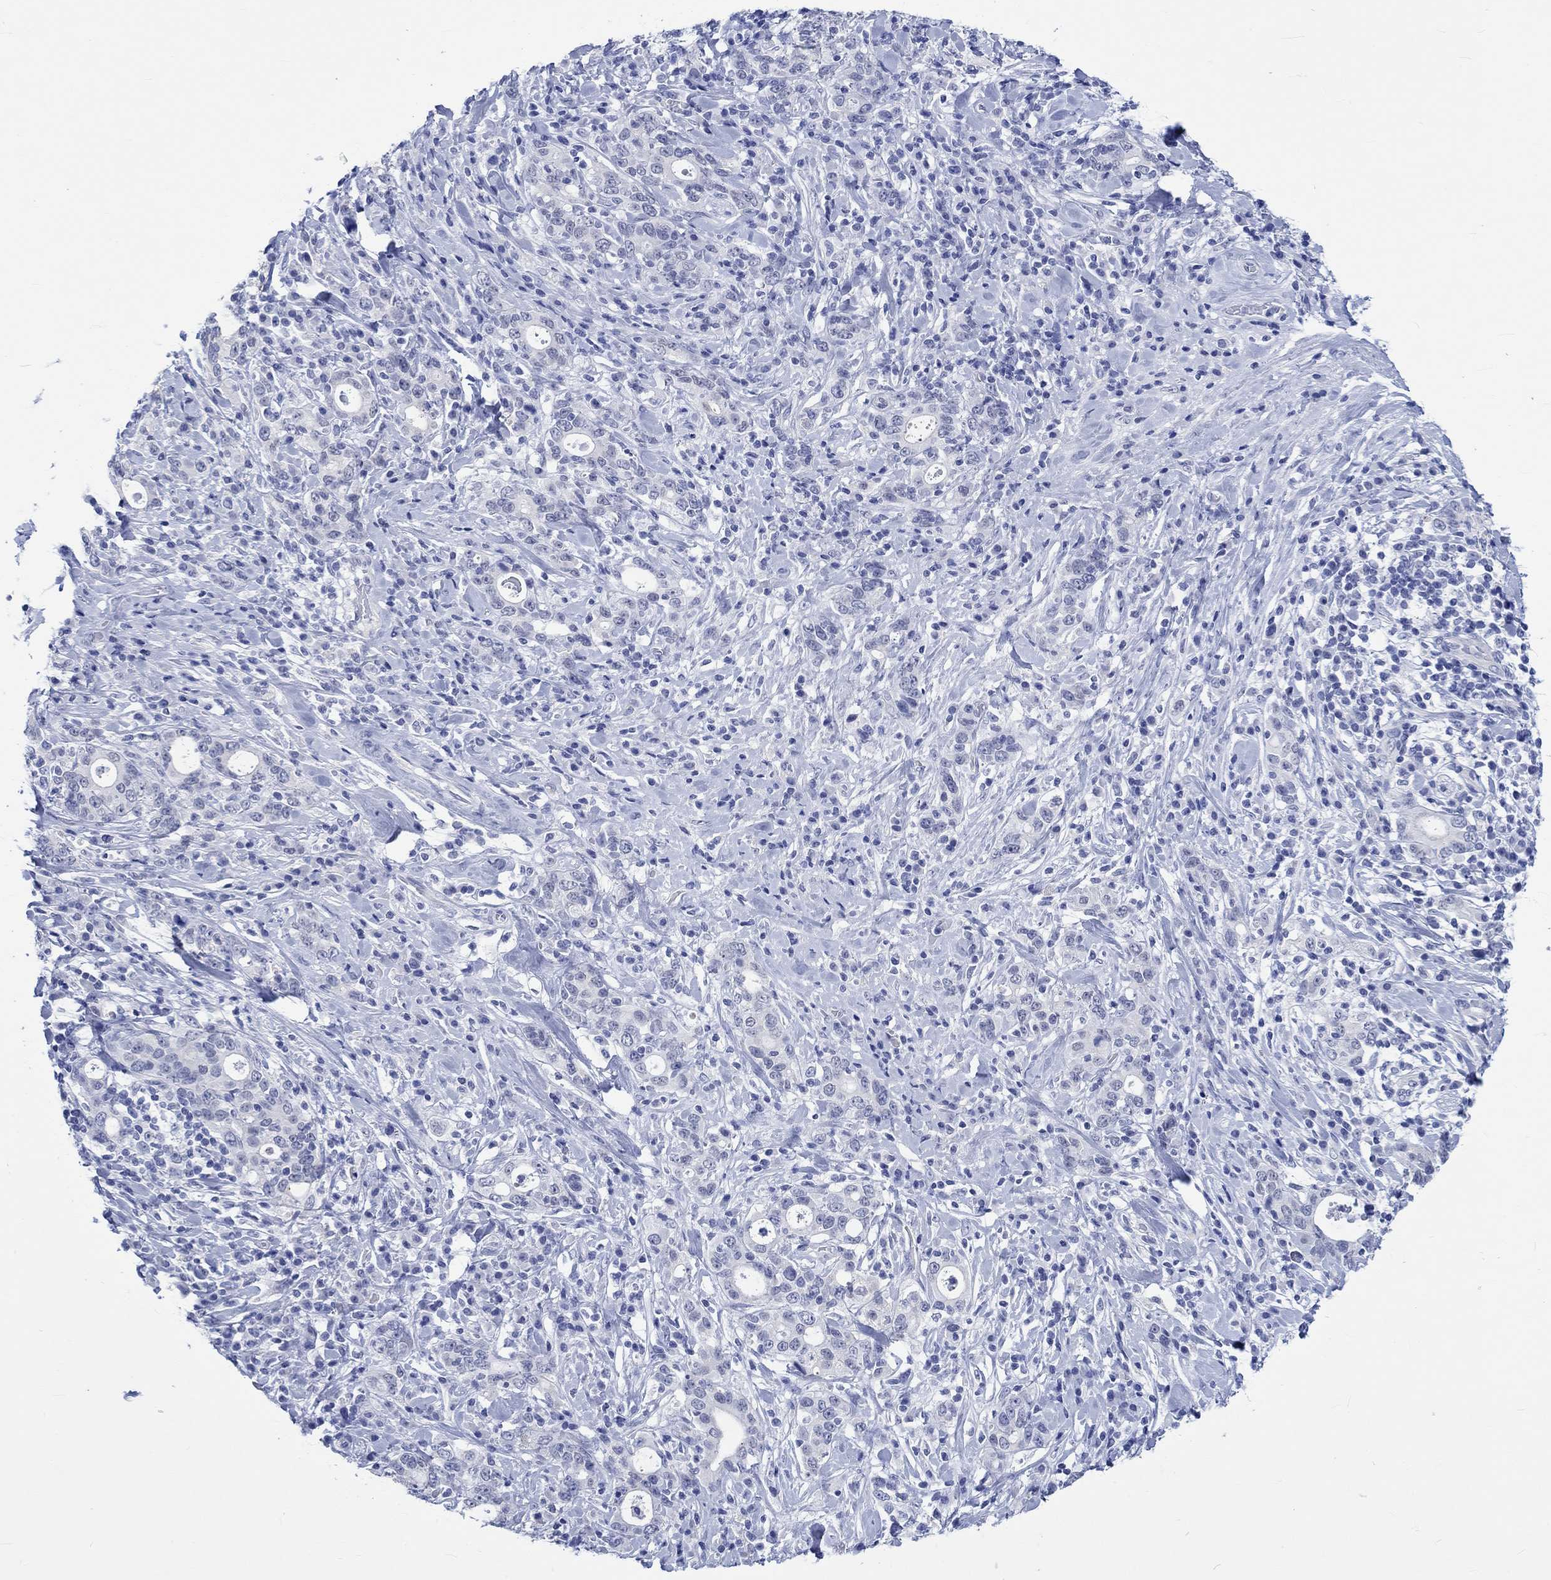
{"staining": {"intensity": "negative", "quantity": "none", "location": "none"}, "tissue": "stomach cancer", "cell_type": "Tumor cells", "image_type": "cancer", "snomed": [{"axis": "morphology", "description": "Adenocarcinoma, NOS"}, {"axis": "topography", "description": "Stomach"}], "caption": "DAB (3,3'-diaminobenzidine) immunohistochemical staining of human adenocarcinoma (stomach) reveals no significant expression in tumor cells. The staining was performed using DAB to visualize the protein expression in brown, while the nuclei were stained in blue with hematoxylin (Magnification: 20x).", "gene": "KLHL33", "patient": {"sex": "male", "age": 79}}